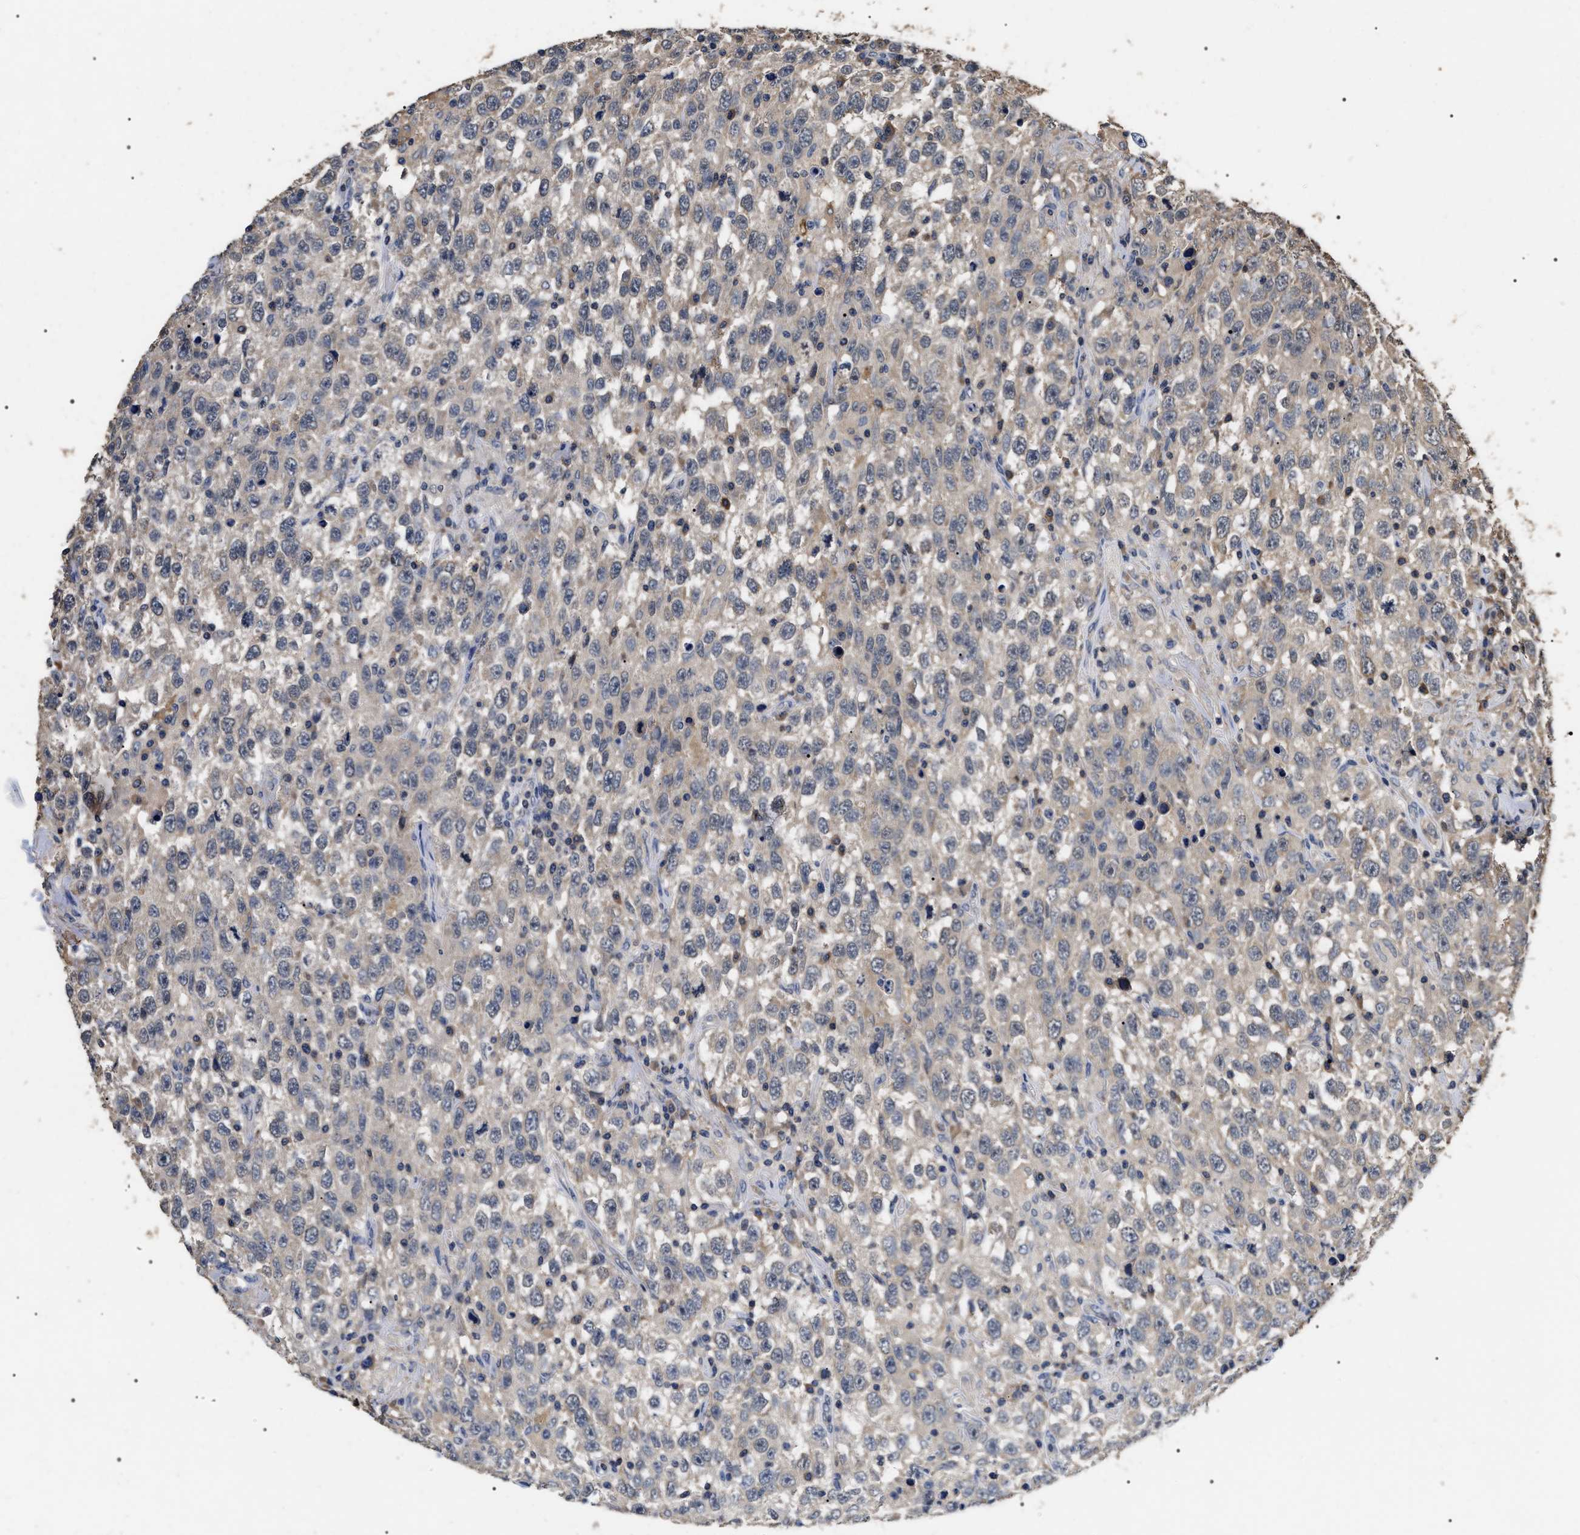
{"staining": {"intensity": "weak", "quantity": "25%-75%", "location": "cytoplasmic/membranous"}, "tissue": "testis cancer", "cell_type": "Tumor cells", "image_type": "cancer", "snomed": [{"axis": "morphology", "description": "Seminoma, NOS"}, {"axis": "topography", "description": "Testis"}], "caption": "Weak cytoplasmic/membranous positivity is appreciated in approximately 25%-75% of tumor cells in testis cancer (seminoma).", "gene": "UPF3A", "patient": {"sex": "male", "age": 41}}